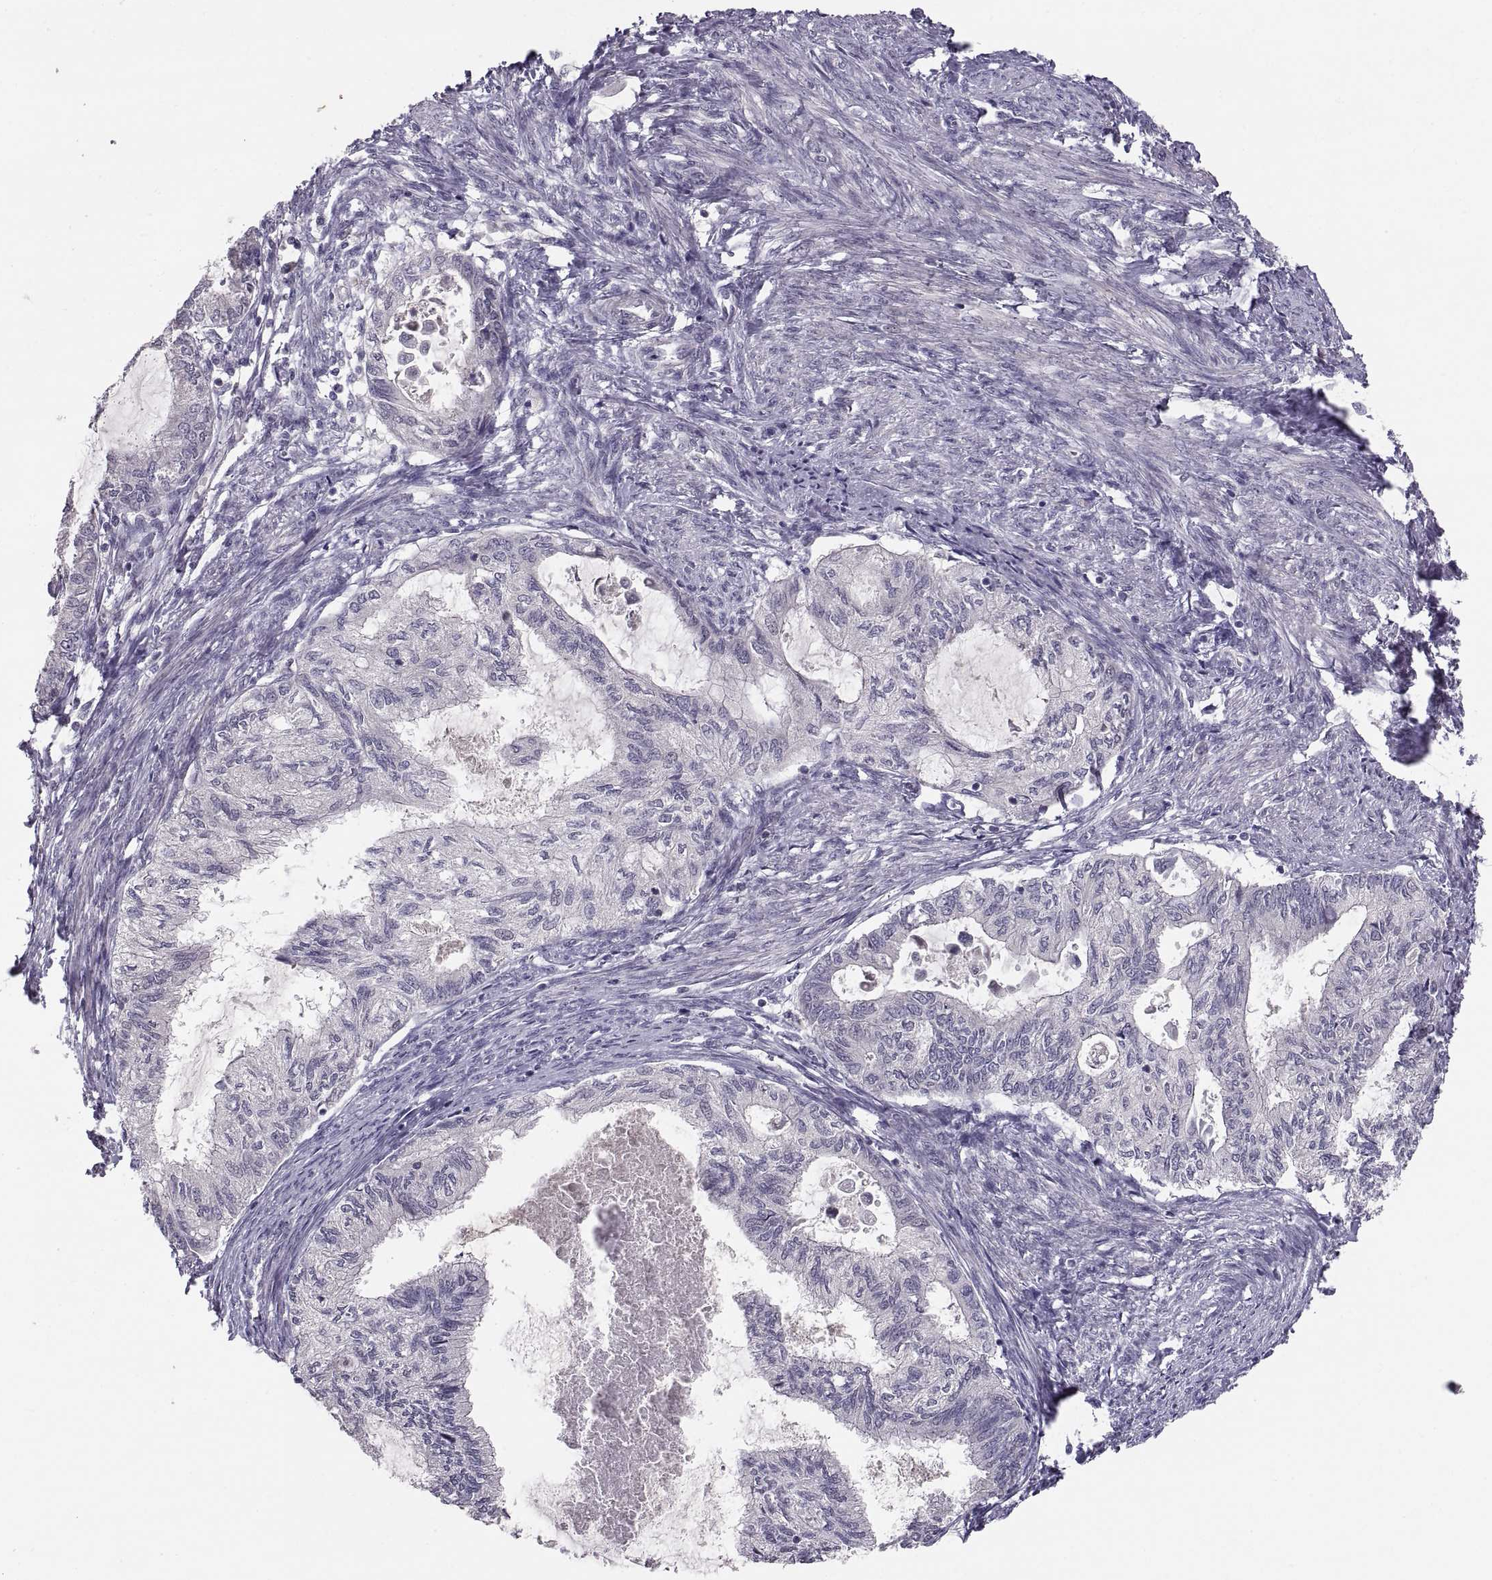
{"staining": {"intensity": "negative", "quantity": "none", "location": "none"}, "tissue": "endometrial cancer", "cell_type": "Tumor cells", "image_type": "cancer", "snomed": [{"axis": "morphology", "description": "Adenocarcinoma, NOS"}, {"axis": "topography", "description": "Endometrium"}], "caption": "Immunohistochemistry (IHC) photomicrograph of human endometrial cancer (adenocarcinoma) stained for a protein (brown), which exhibits no expression in tumor cells. (DAB immunohistochemistry (IHC), high magnification).", "gene": "PAX2", "patient": {"sex": "female", "age": 86}}